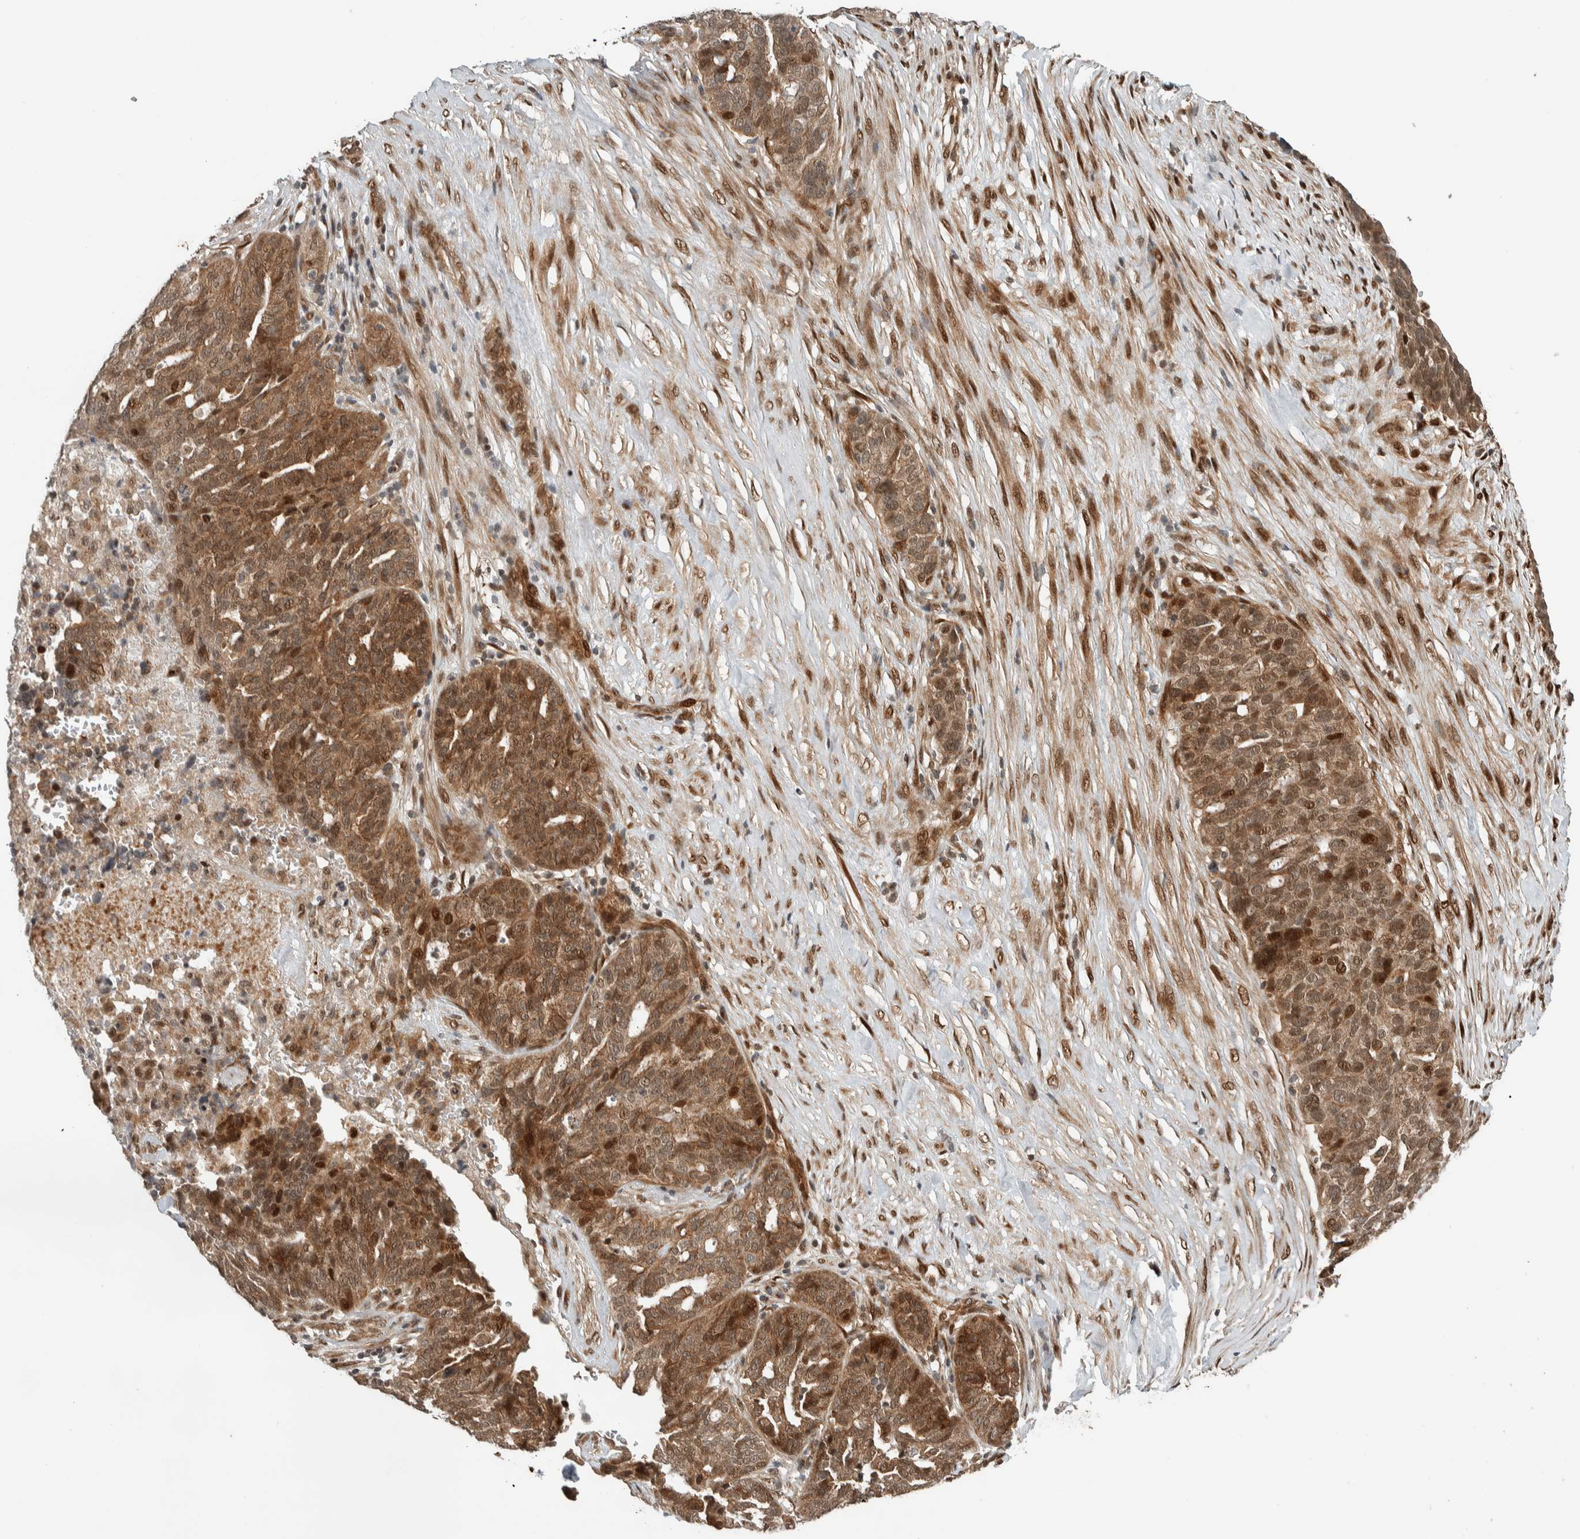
{"staining": {"intensity": "moderate", "quantity": ">75%", "location": "cytoplasmic/membranous,nuclear"}, "tissue": "ovarian cancer", "cell_type": "Tumor cells", "image_type": "cancer", "snomed": [{"axis": "morphology", "description": "Cystadenocarcinoma, serous, NOS"}, {"axis": "topography", "description": "Ovary"}], "caption": "High-power microscopy captured an immunohistochemistry (IHC) image of ovarian cancer (serous cystadenocarcinoma), revealing moderate cytoplasmic/membranous and nuclear positivity in about >75% of tumor cells.", "gene": "STXBP4", "patient": {"sex": "female", "age": 59}}